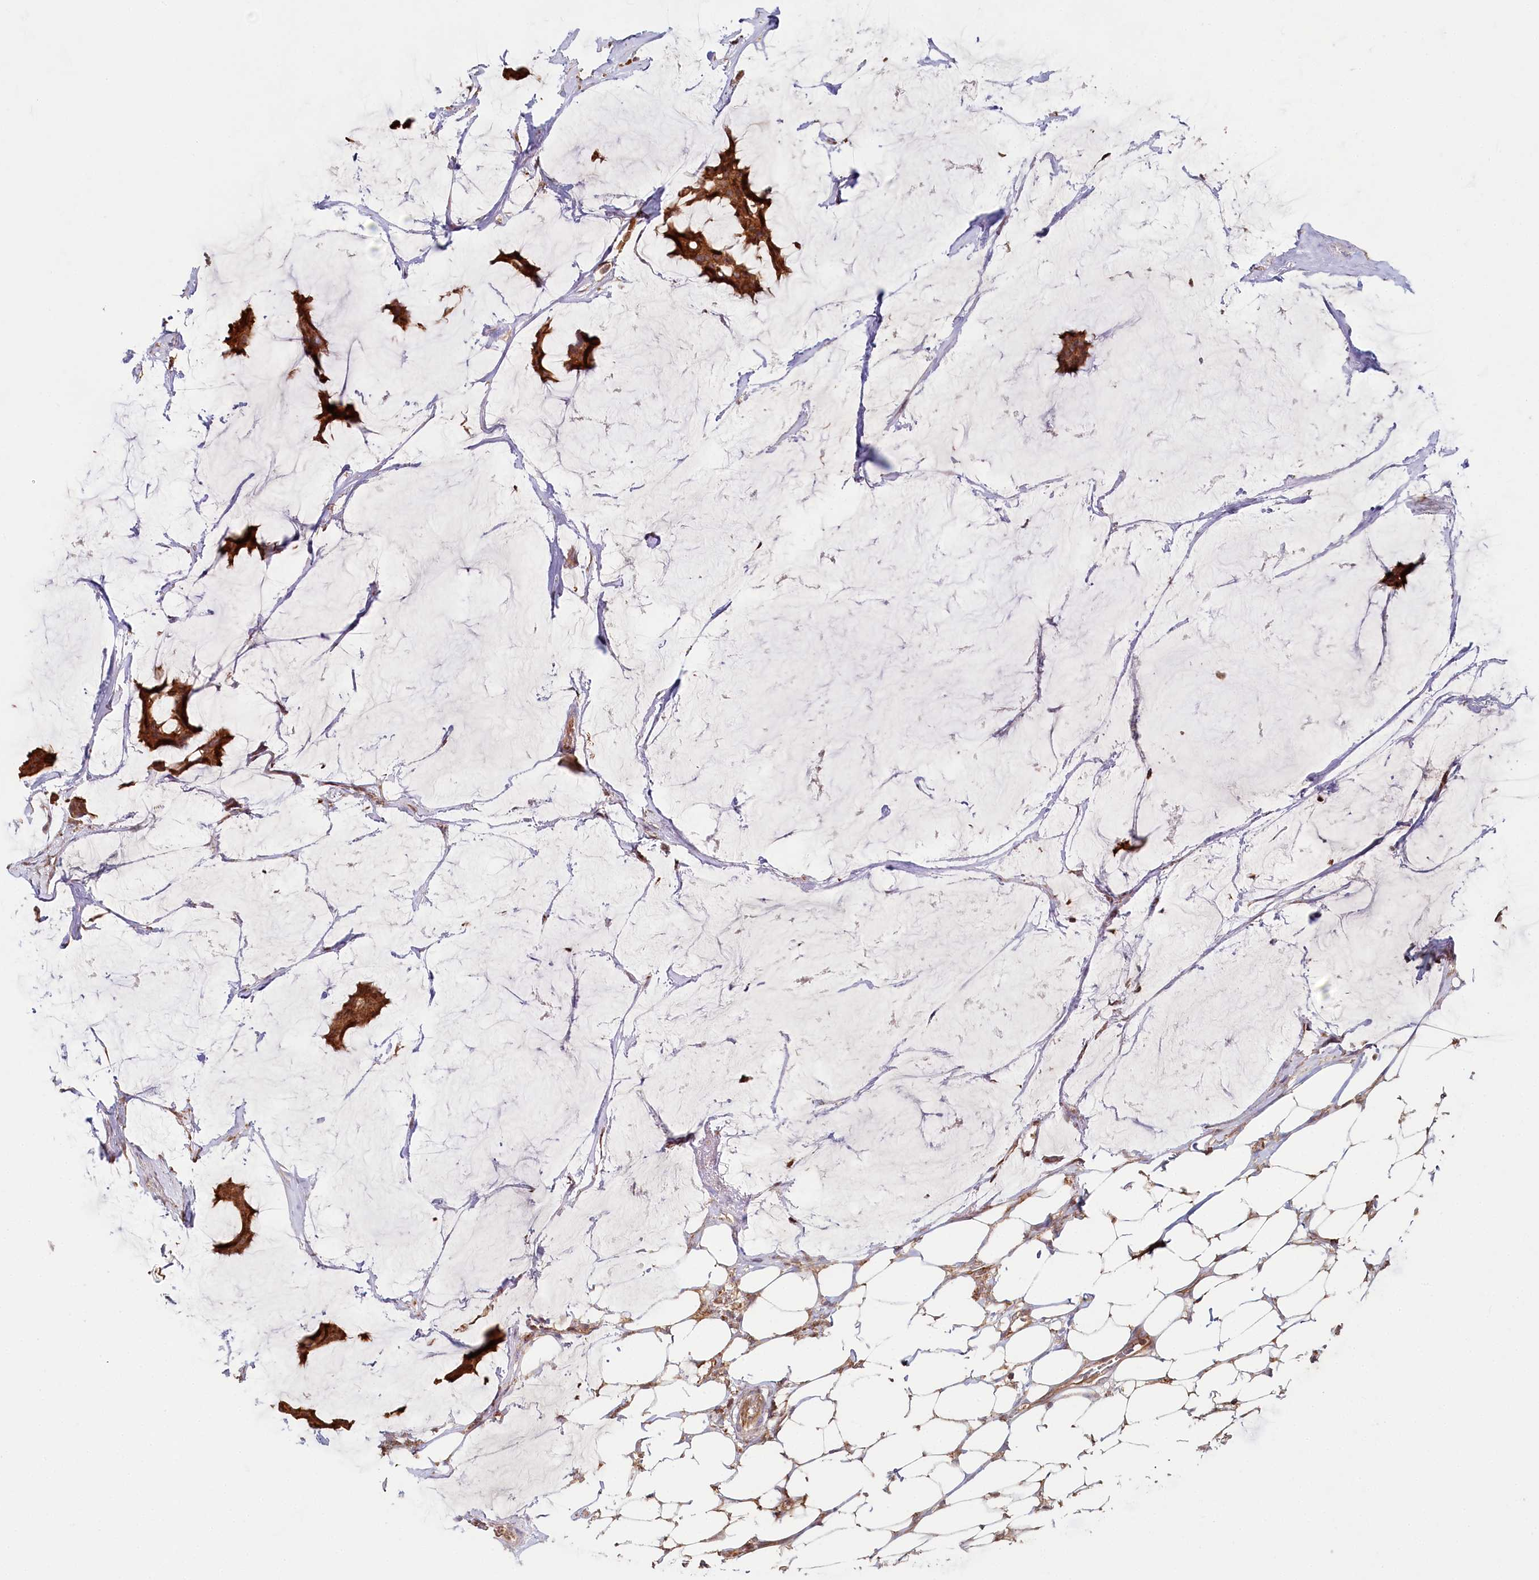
{"staining": {"intensity": "strong", "quantity": ">75%", "location": "cytoplasmic/membranous"}, "tissue": "breast cancer", "cell_type": "Tumor cells", "image_type": "cancer", "snomed": [{"axis": "morphology", "description": "Duct carcinoma"}, {"axis": "topography", "description": "Breast"}], "caption": "High-magnification brightfield microscopy of invasive ductal carcinoma (breast) stained with DAB (3,3'-diaminobenzidine) (brown) and counterstained with hematoxylin (blue). tumor cells exhibit strong cytoplasmic/membranous staining is appreciated in about>75% of cells. Using DAB (3,3'-diaminobenzidine) (brown) and hematoxylin (blue) stains, captured at high magnification using brightfield microscopy.", "gene": "HAL", "patient": {"sex": "female", "age": 93}}